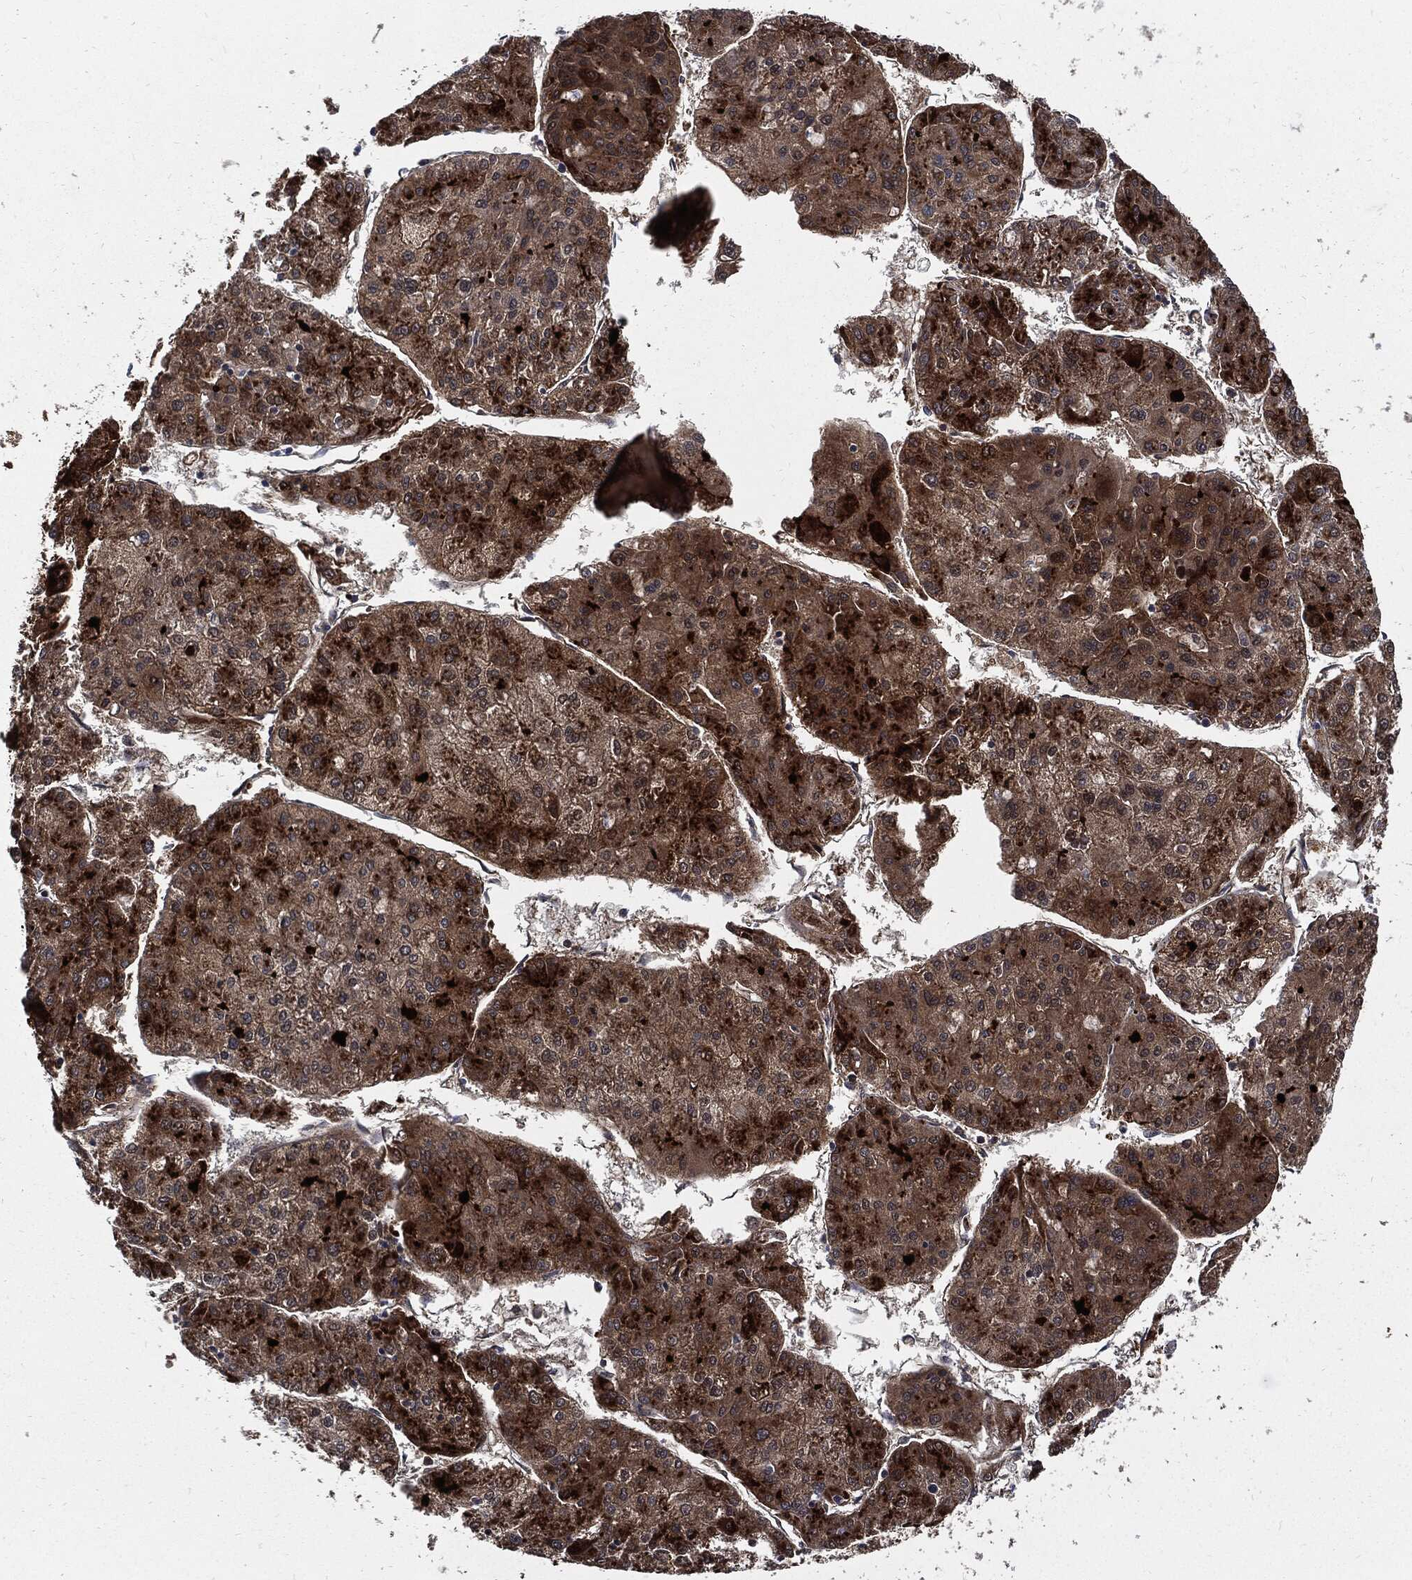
{"staining": {"intensity": "strong", "quantity": "25%-75%", "location": "cytoplasmic/membranous"}, "tissue": "liver cancer", "cell_type": "Tumor cells", "image_type": "cancer", "snomed": [{"axis": "morphology", "description": "Carcinoma, Hepatocellular, NOS"}, {"axis": "topography", "description": "Liver"}], "caption": "Protein positivity by IHC demonstrates strong cytoplasmic/membranous positivity in about 25%-75% of tumor cells in liver hepatocellular carcinoma.", "gene": "CLU", "patient": {"sex": "male", "age": 43}}